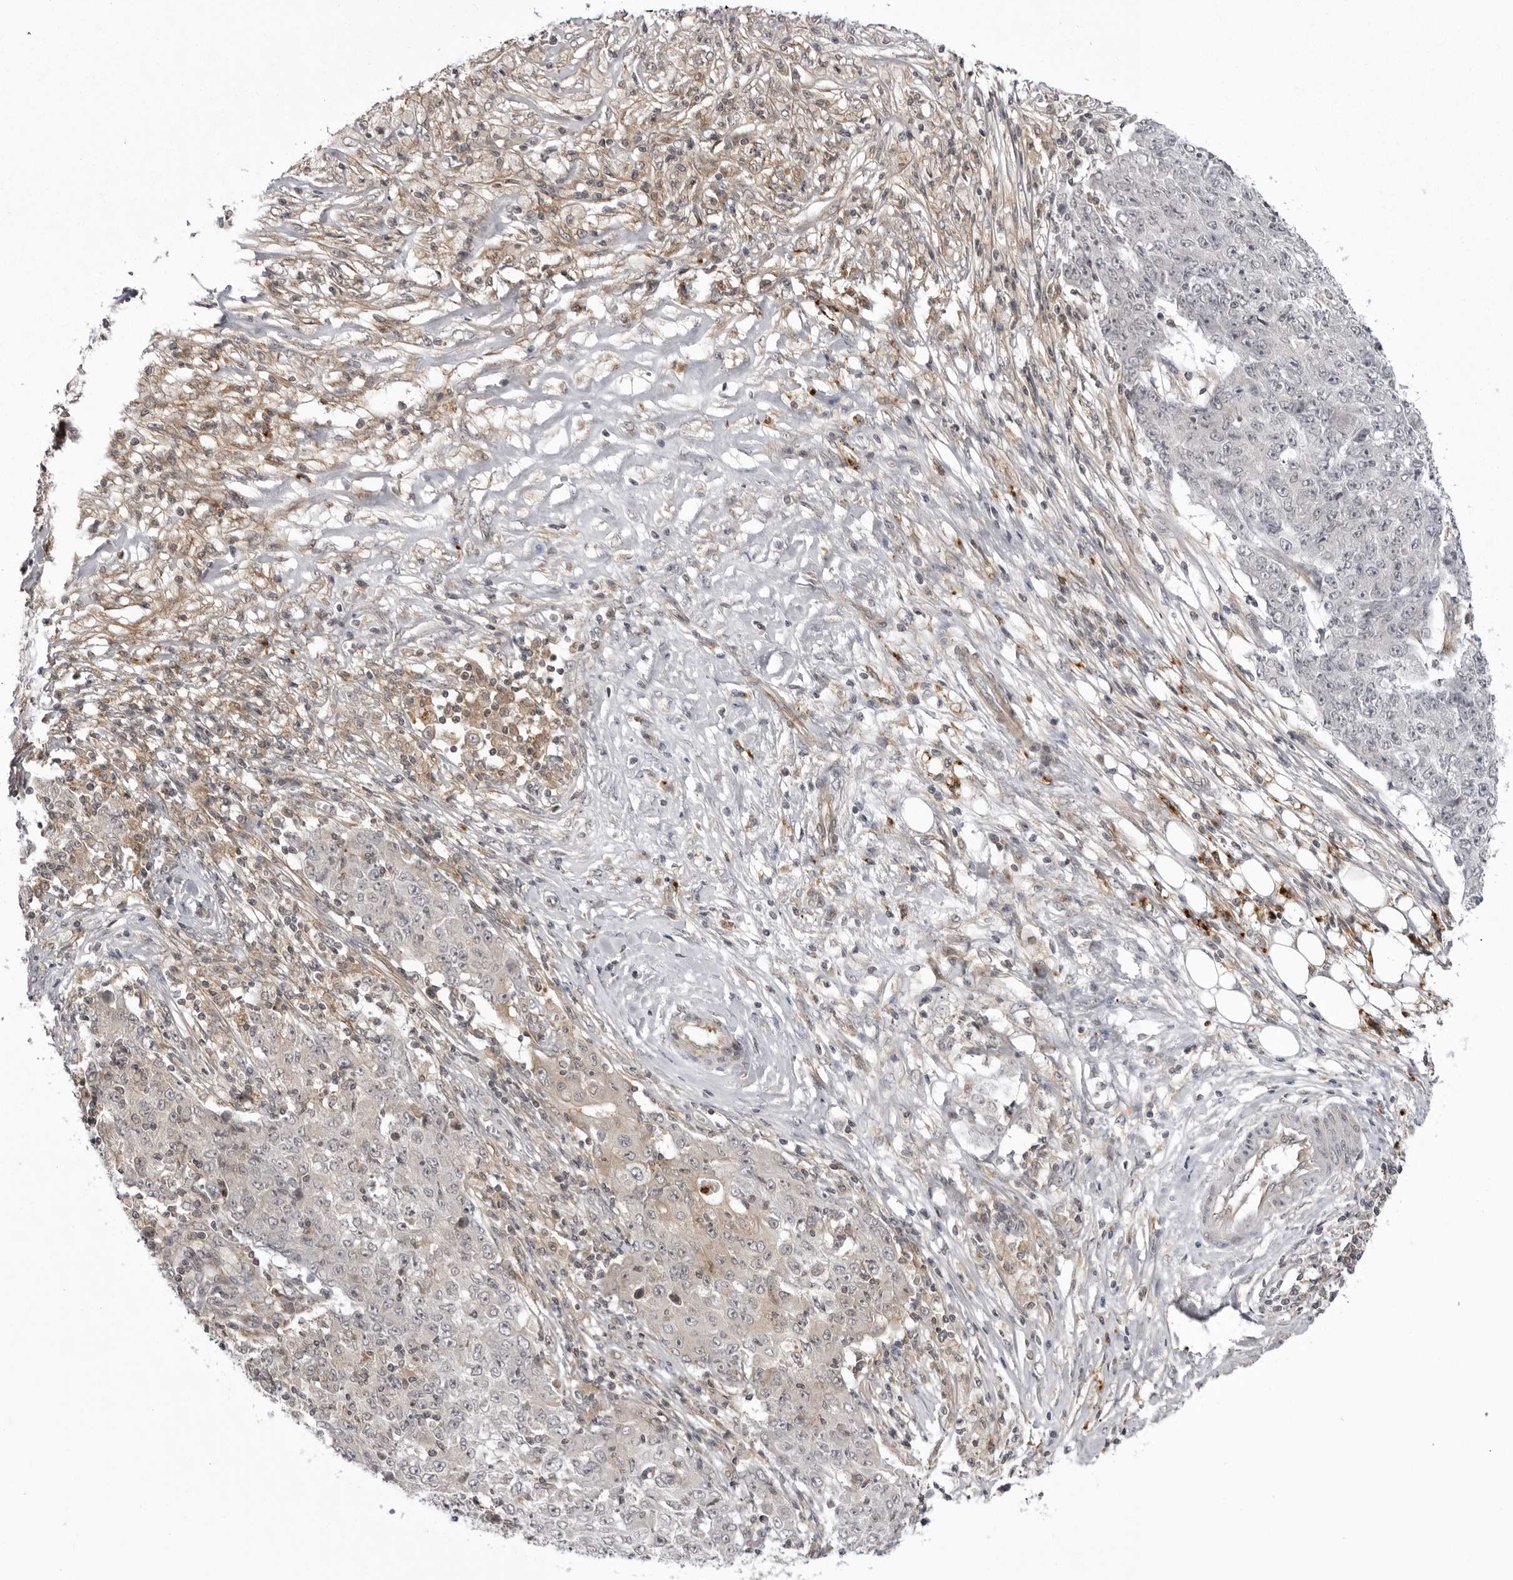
{"staining": {"intensity": "weak", "quantity": "<25%", "location": "cytoplasmic/membranous"}, "tissue": "ovarian cancer", "cell_type": "Tumor cells", "image_type": "cancer", "snomed": [{"axis": "morphology", "description": "Carcinoma, endometroid"}, {"axis": "topography", "description": "Ovary"}], "caption": "Human endometroid carcinoma (ovarian) stained for a protein using immunohistochemistry demonstrates no positivity in tumor cells.", "gene": "USP43", "patient": {"sex": "female", "age": 42}}